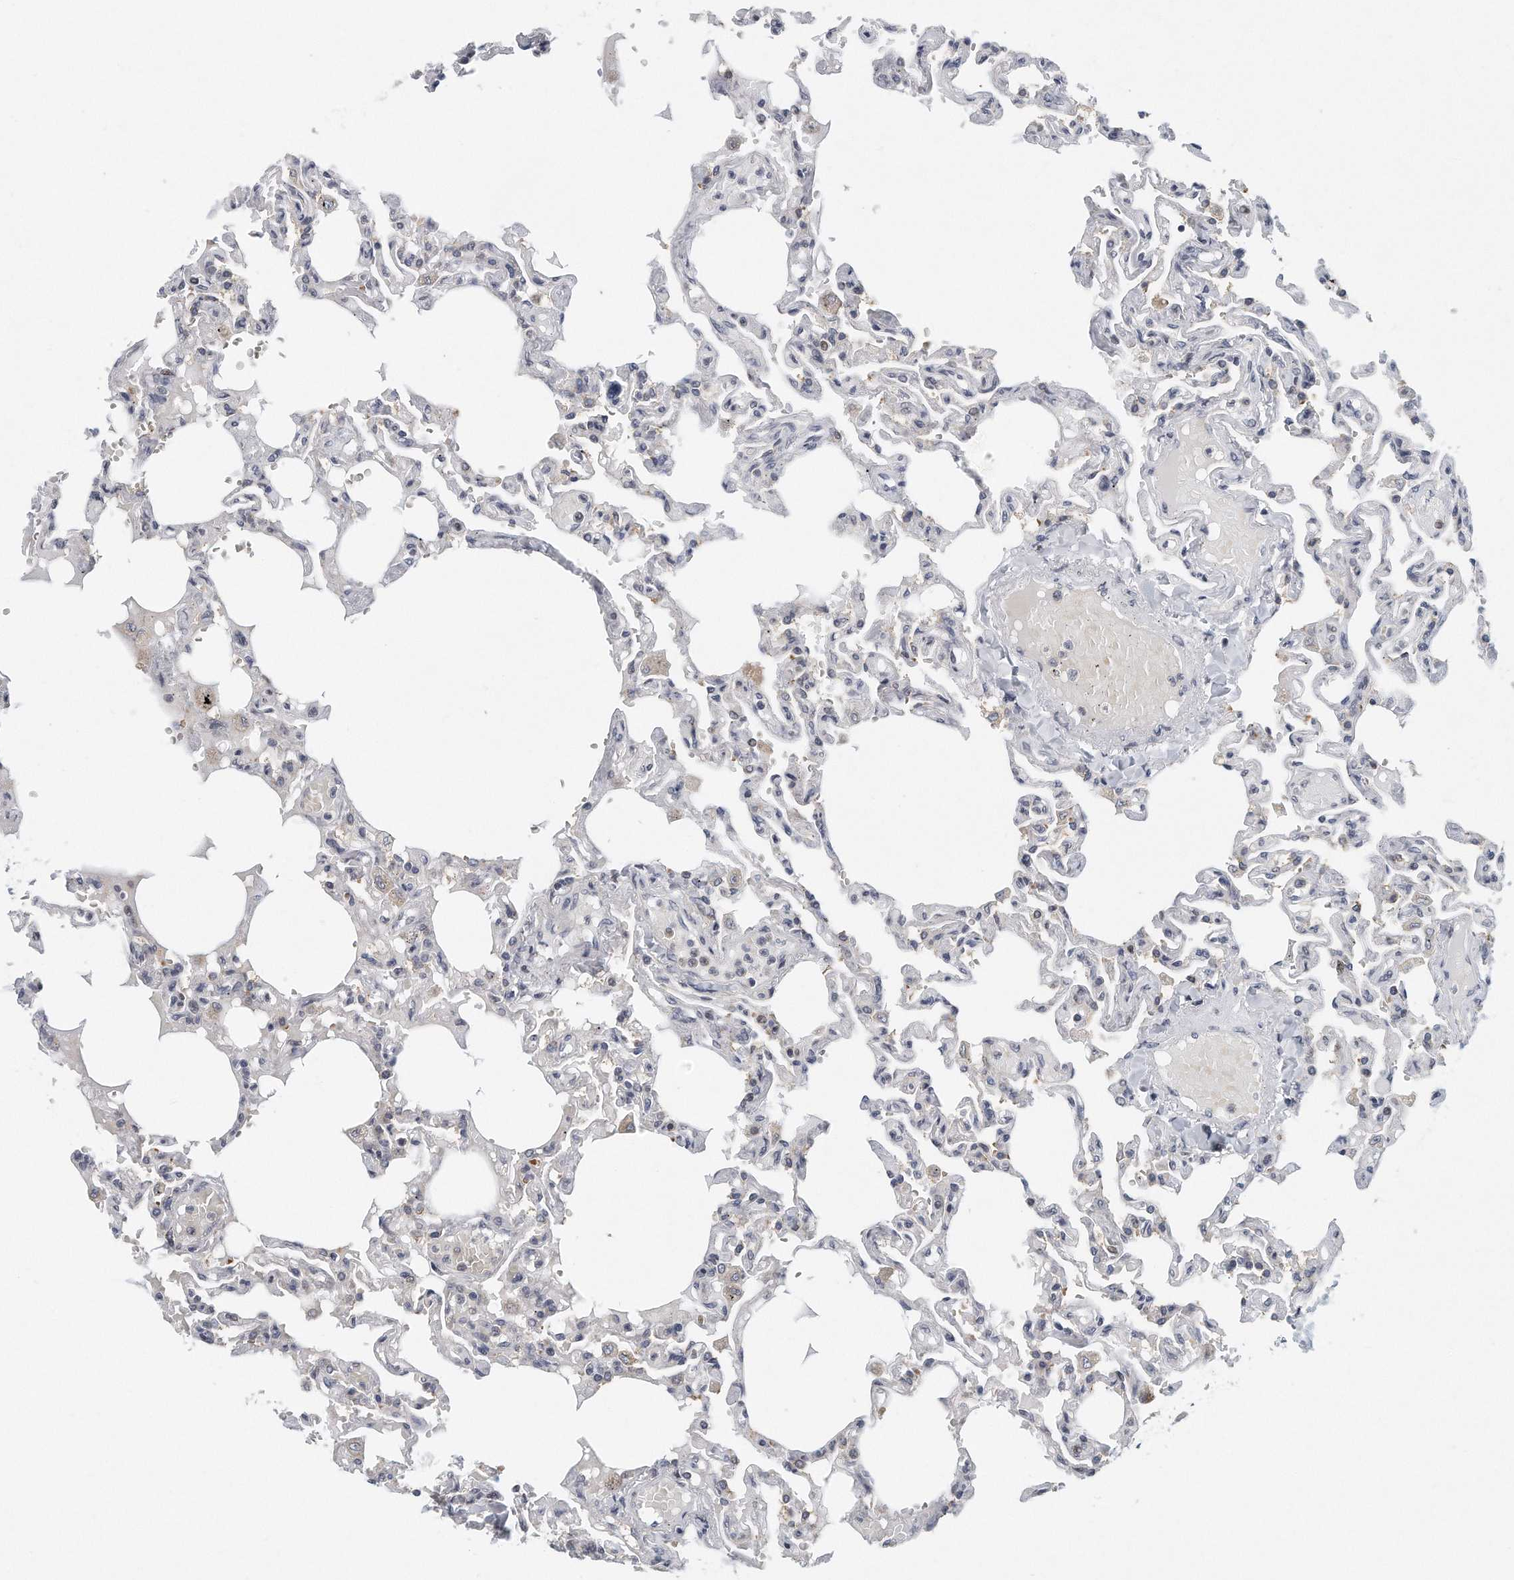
{"staining": {"intensity": "weak", "quantity": "25%-75%", "location": "cytoplasmic/membranous"}, "tissue": "lung", "cell_type": "Alveolar cells", "image_type": "normal", "snomed": [{"axis": "morphology", "description": "Normal tissue, NOS"}, {"axis": "topography", "description": "Lung"}], "caption": "A high-resolution micrograph shows immunohistochemistry (IHC) staining of unremarkable lung, which shows weak cytoplasmic/membranous staining in about 25%-75% of alveolar cells.", "gene": "VLDLR", "patient": {"sex": "male", "age": 21}}